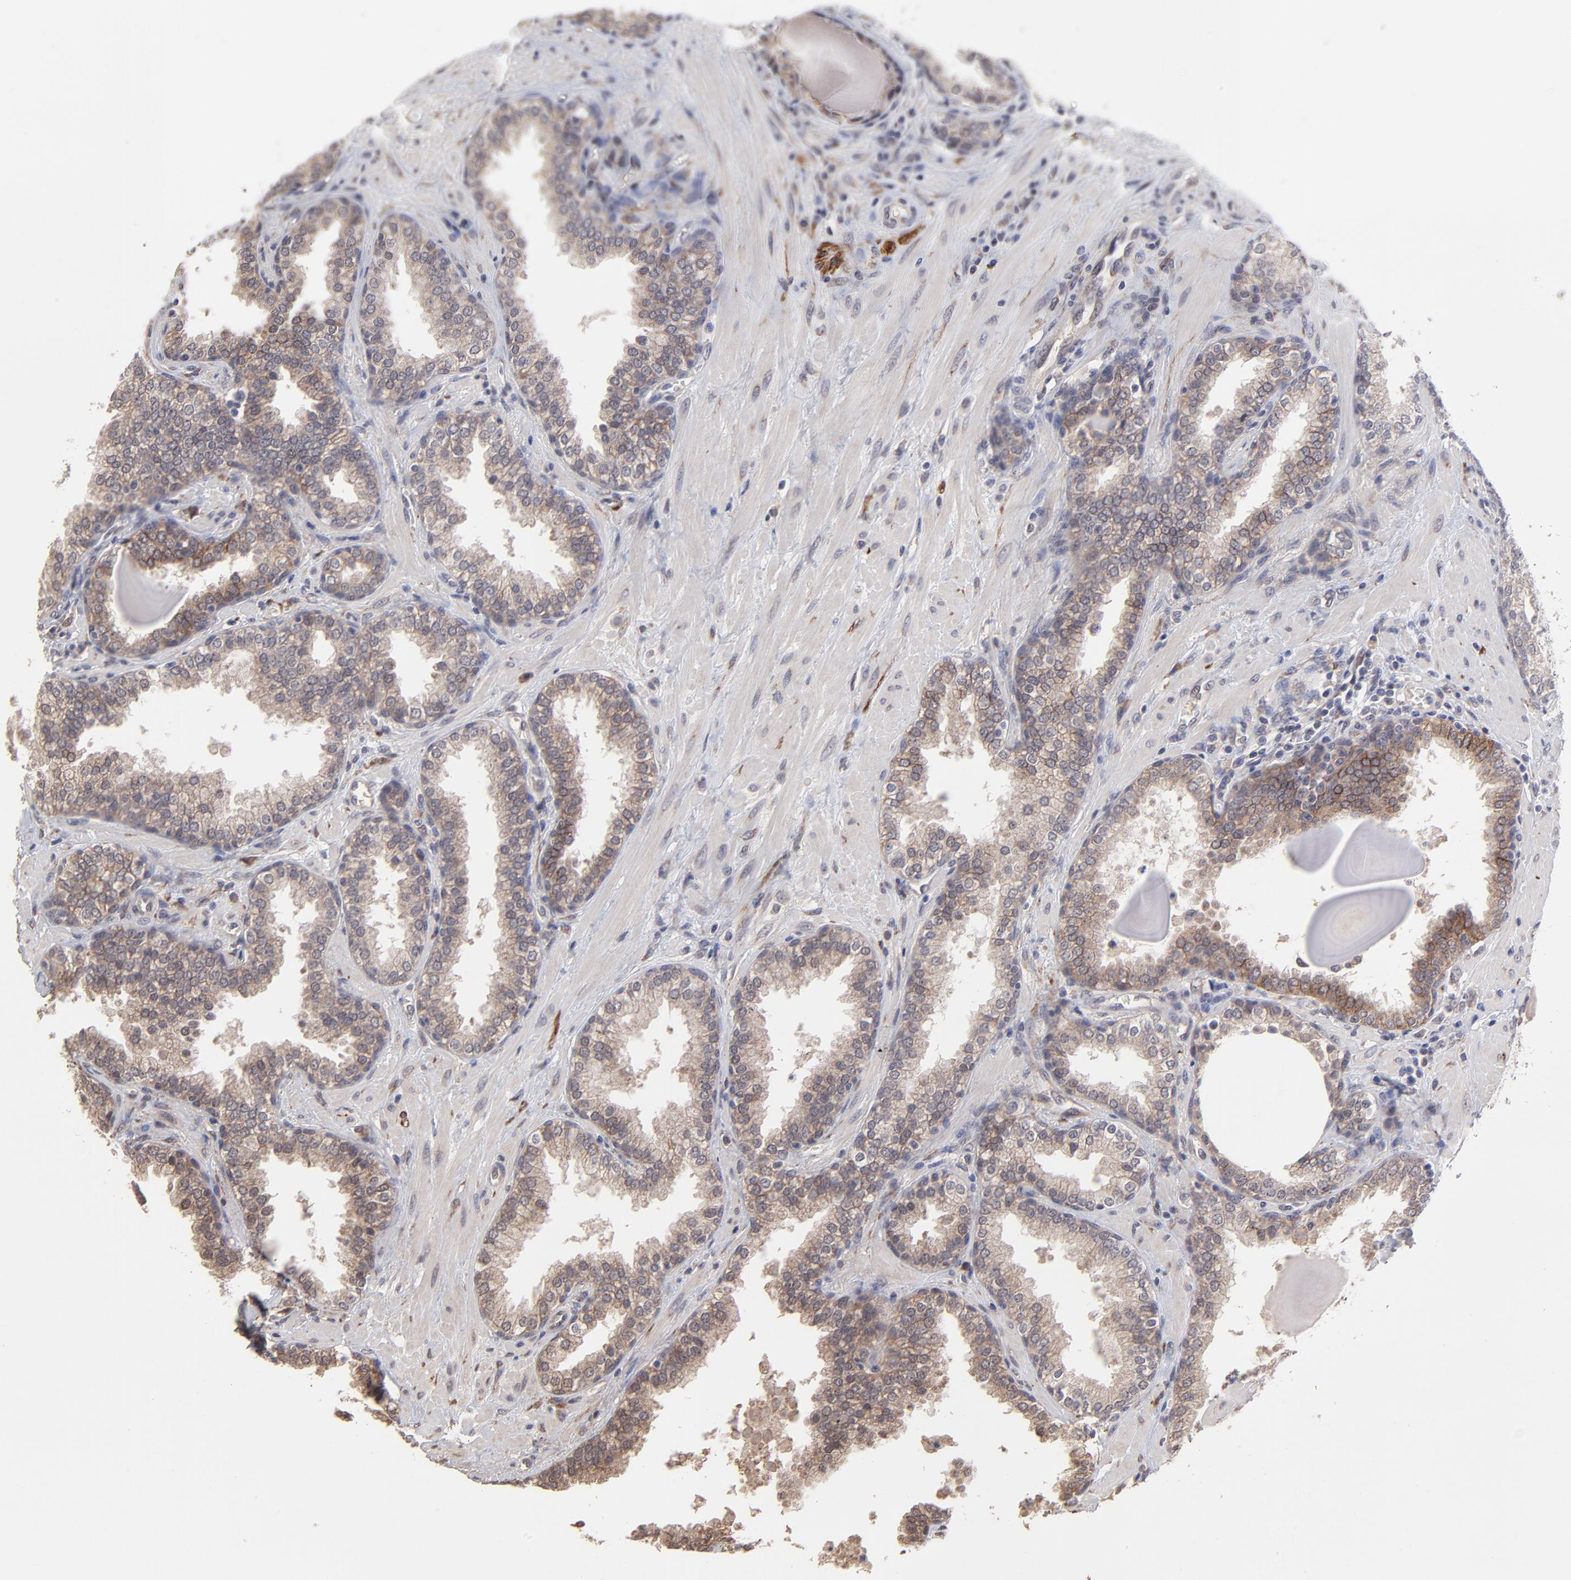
{"staining": {"intensity": "moderate", "quantity": ">75%", "location": "cytoplasmic/membranous"}, "tissue": "prostate", "cell_type": "Glandular cells", "image_type": "normal", "snomed": [{"axis": "morphology", "description": "Normal tissue, NOS"}, {"axis": "topography", "description": "Prostate"}], "caption": "Benign prostate was stained to show a protein in brown. There is medium levels of moderate cytoplasmic/membranous expression in about >75% of glandular cells. (brown staining indicates protein expression, while blue staining denotes nuclei).", "gene": "CHL1", "patient": {"sex": "male", "age": 51}}